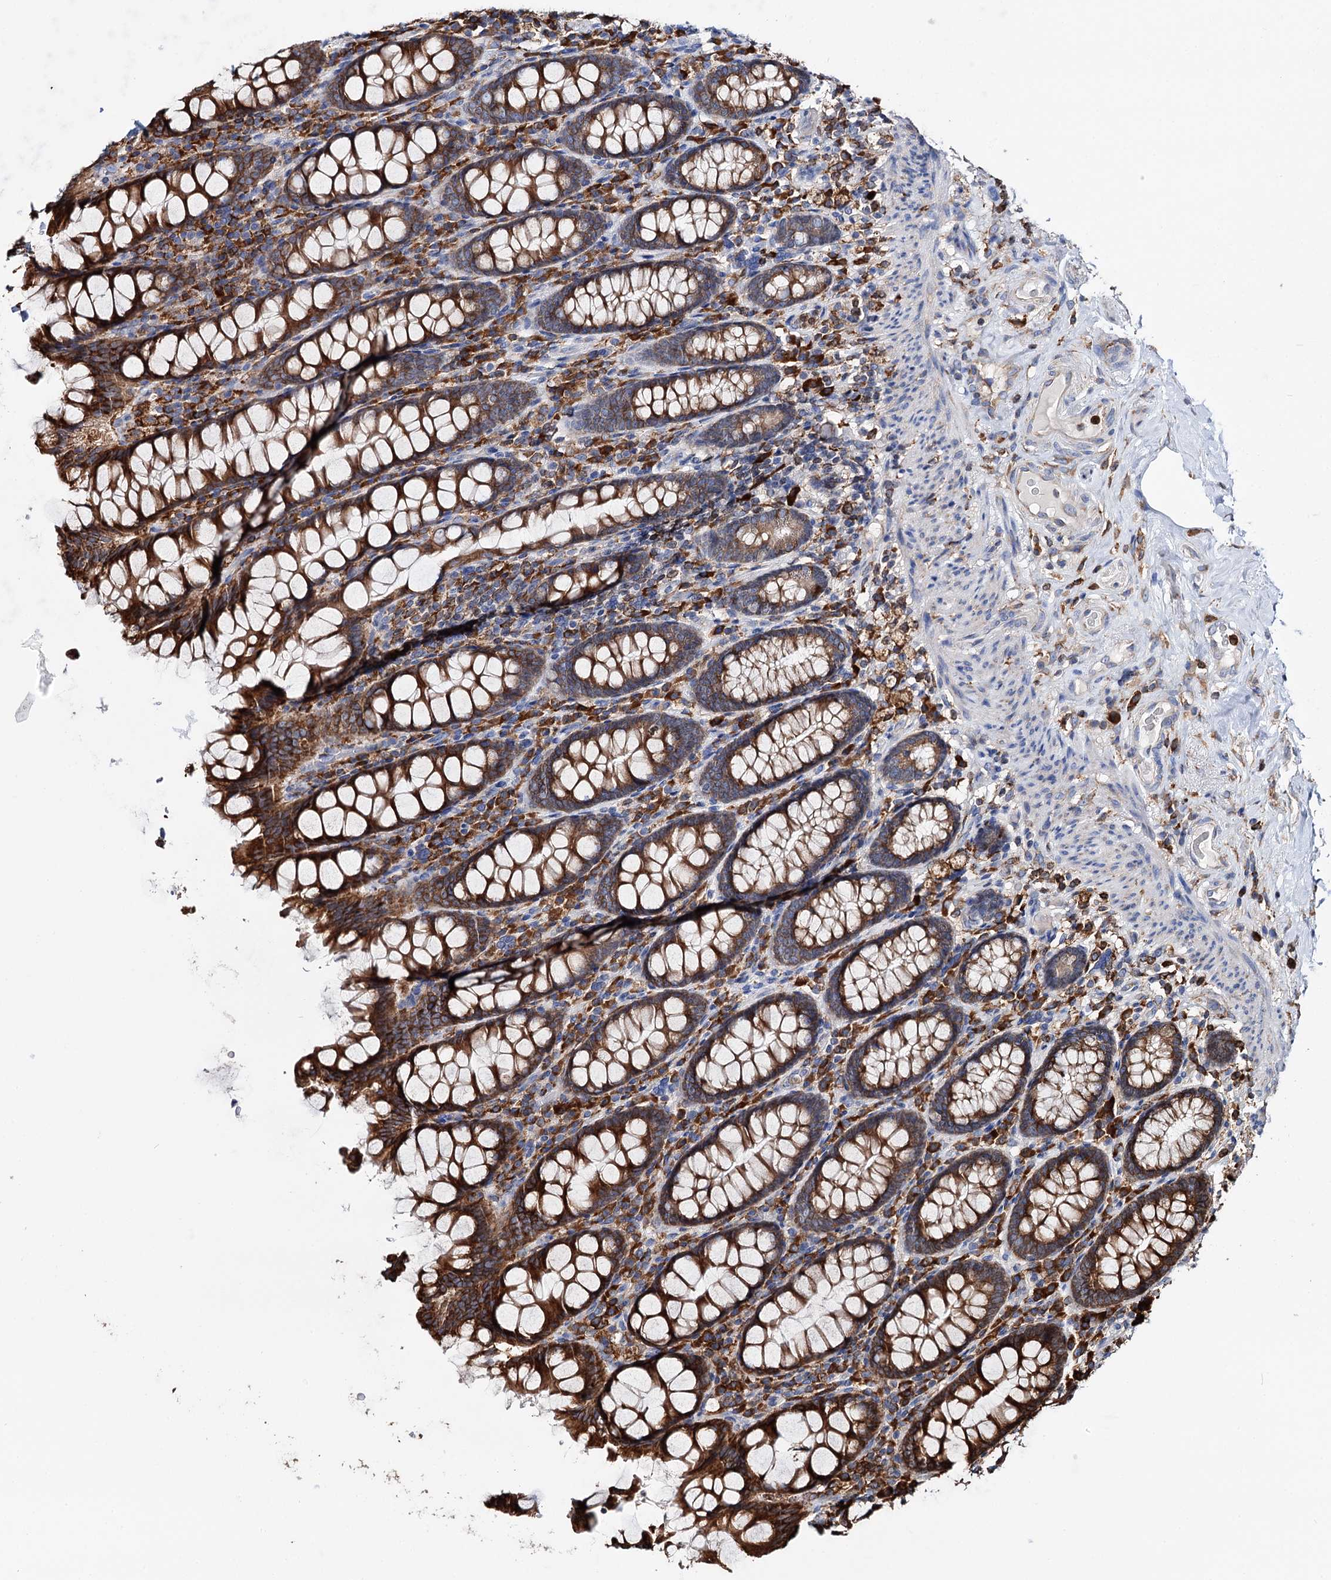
{"staining": {"intensity": "negative", "quantity": "none", "location": "none"}, "tissue": "colon", "cell_type": "Endothelial cells", "image_type": "normal", "snomed": [{"axis": "morphology", "description": "Normal tissue, NOS"}, {"axis": "topography", "description": "Colon"}], "caption": "DAB immunohistochemical staining of normal colon demonstrates no significant positivity in endothelial cells.", "gene": "ERP29", "patient": {"sex": "female", "age": 79}}